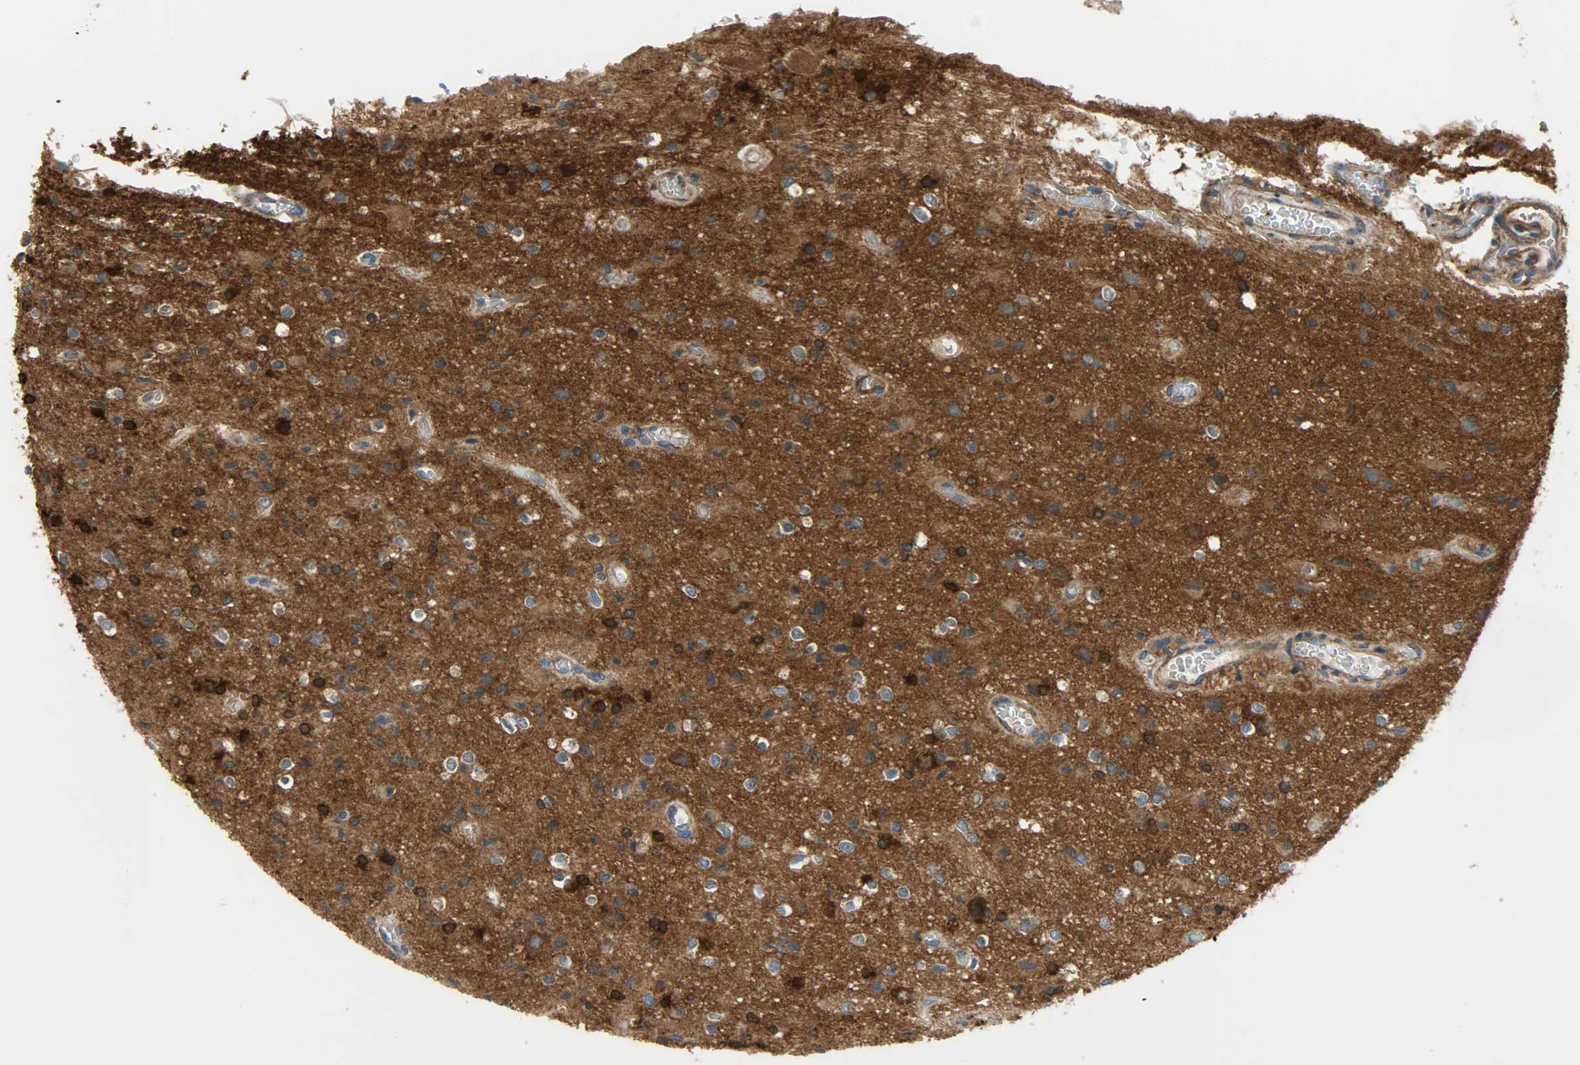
{"staining": {"intensity": "strong", "quantity": ">75%", "location": "cytoplasmic/membranous"}, "tissue": "glioma", "cell_type": "Tumor cells", "image_type": "cancer", "snomed": [{"axis": "morphology", "description": "Glioma, malignant, High grade"}, {"axis": "topography", "description": "Brain"}], "caption": "High-grade glioma (malignant) stained for a protein exhibits strong cytoplasmic/membranous positivity in tumor cells.", "gene": "C1orf198", "patient": {"sex": "male", "age": 47}}